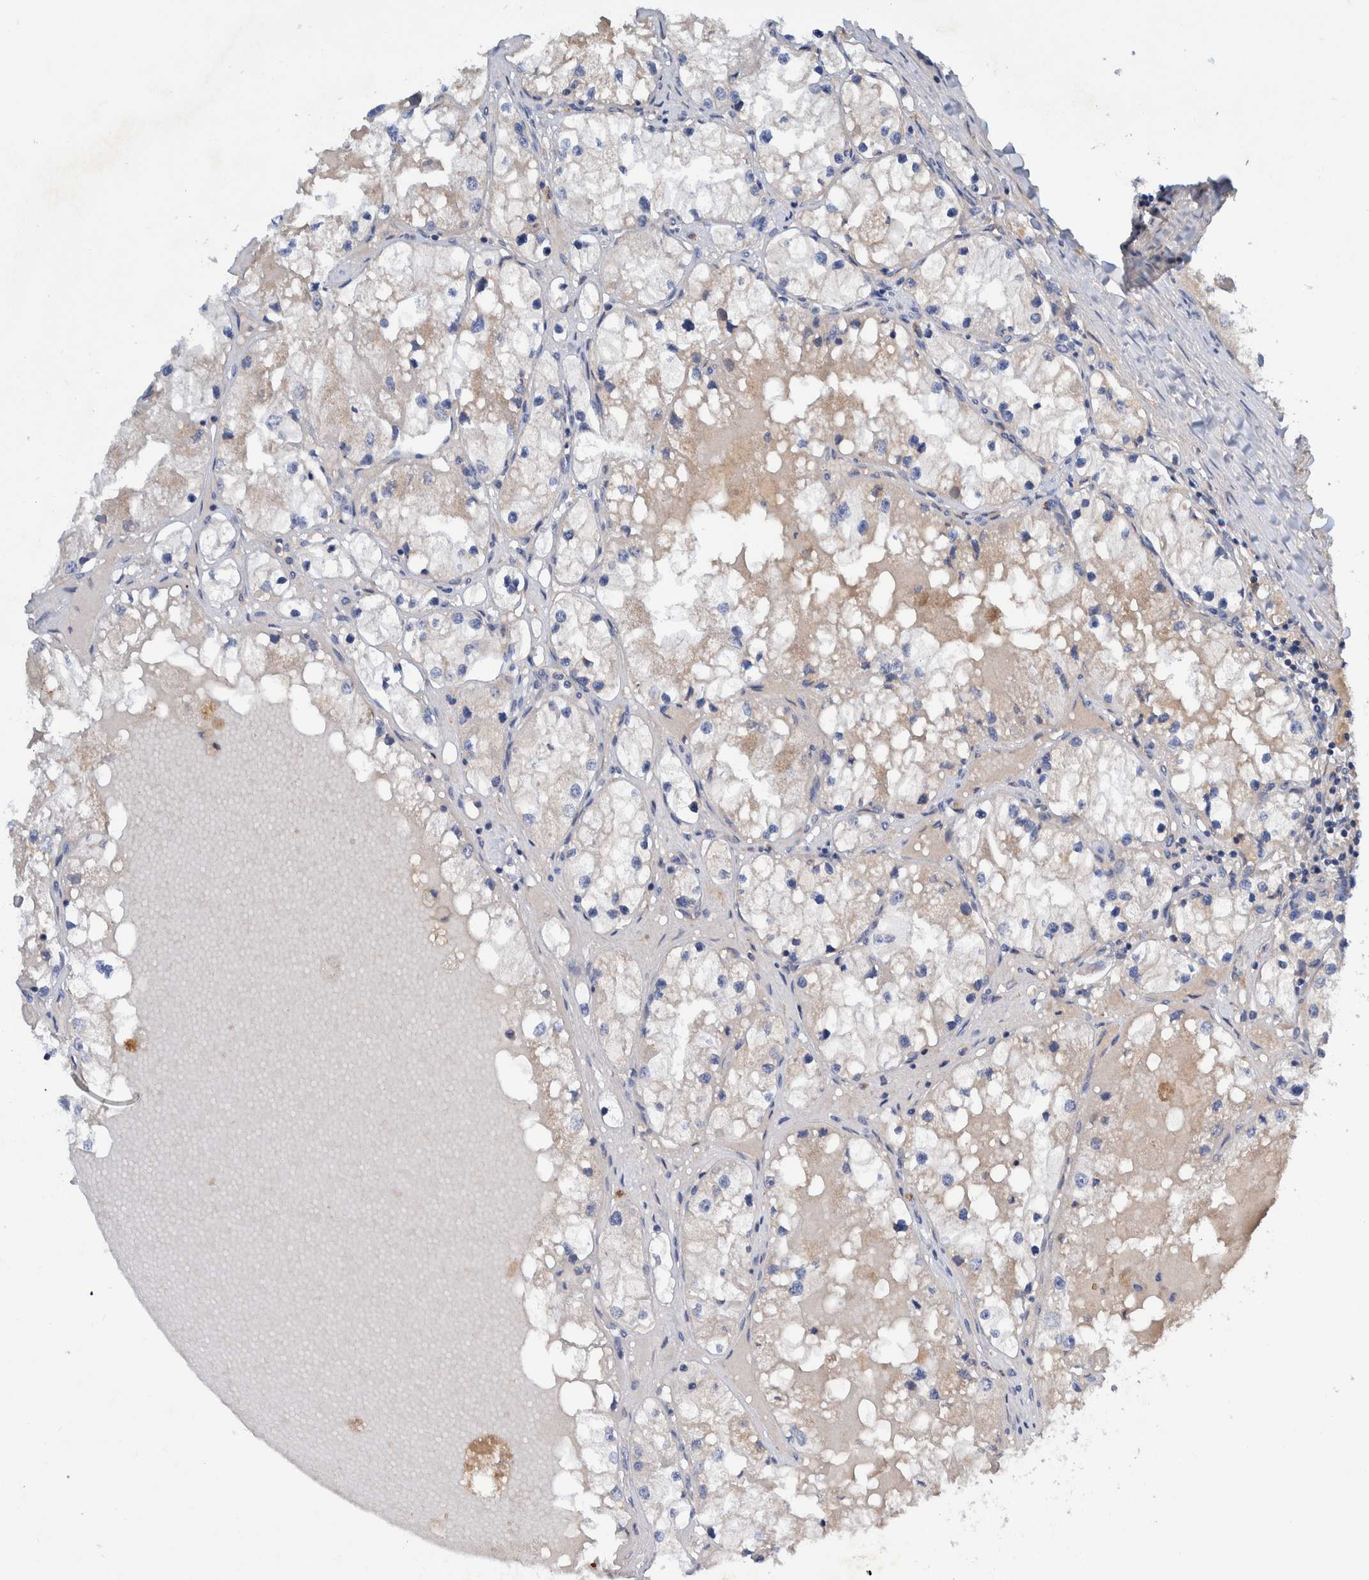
{"staining": {"intensity": "negative", "quantity": "none", "location": "none"}, "tissue": "renal cancer", "cell_type": "Tumor cells", "image_type": "cancer", "snomed": [{"axis": "morphology", "description": "Adenocarcinoma, NOS"}, {"axis": "topography", "description": "Kidney"}], "caption": "Image shows no protein expression in tumor cells of adenocarcinoma (renal) tissue. The staining was performed using DAB to visualize the protein expression in brown, while the nuclei were stained in blue with hematoxylin (Magnification: 20x).", "gene": "PLPBP", "patient": {"sex": "male", "age": 68}}